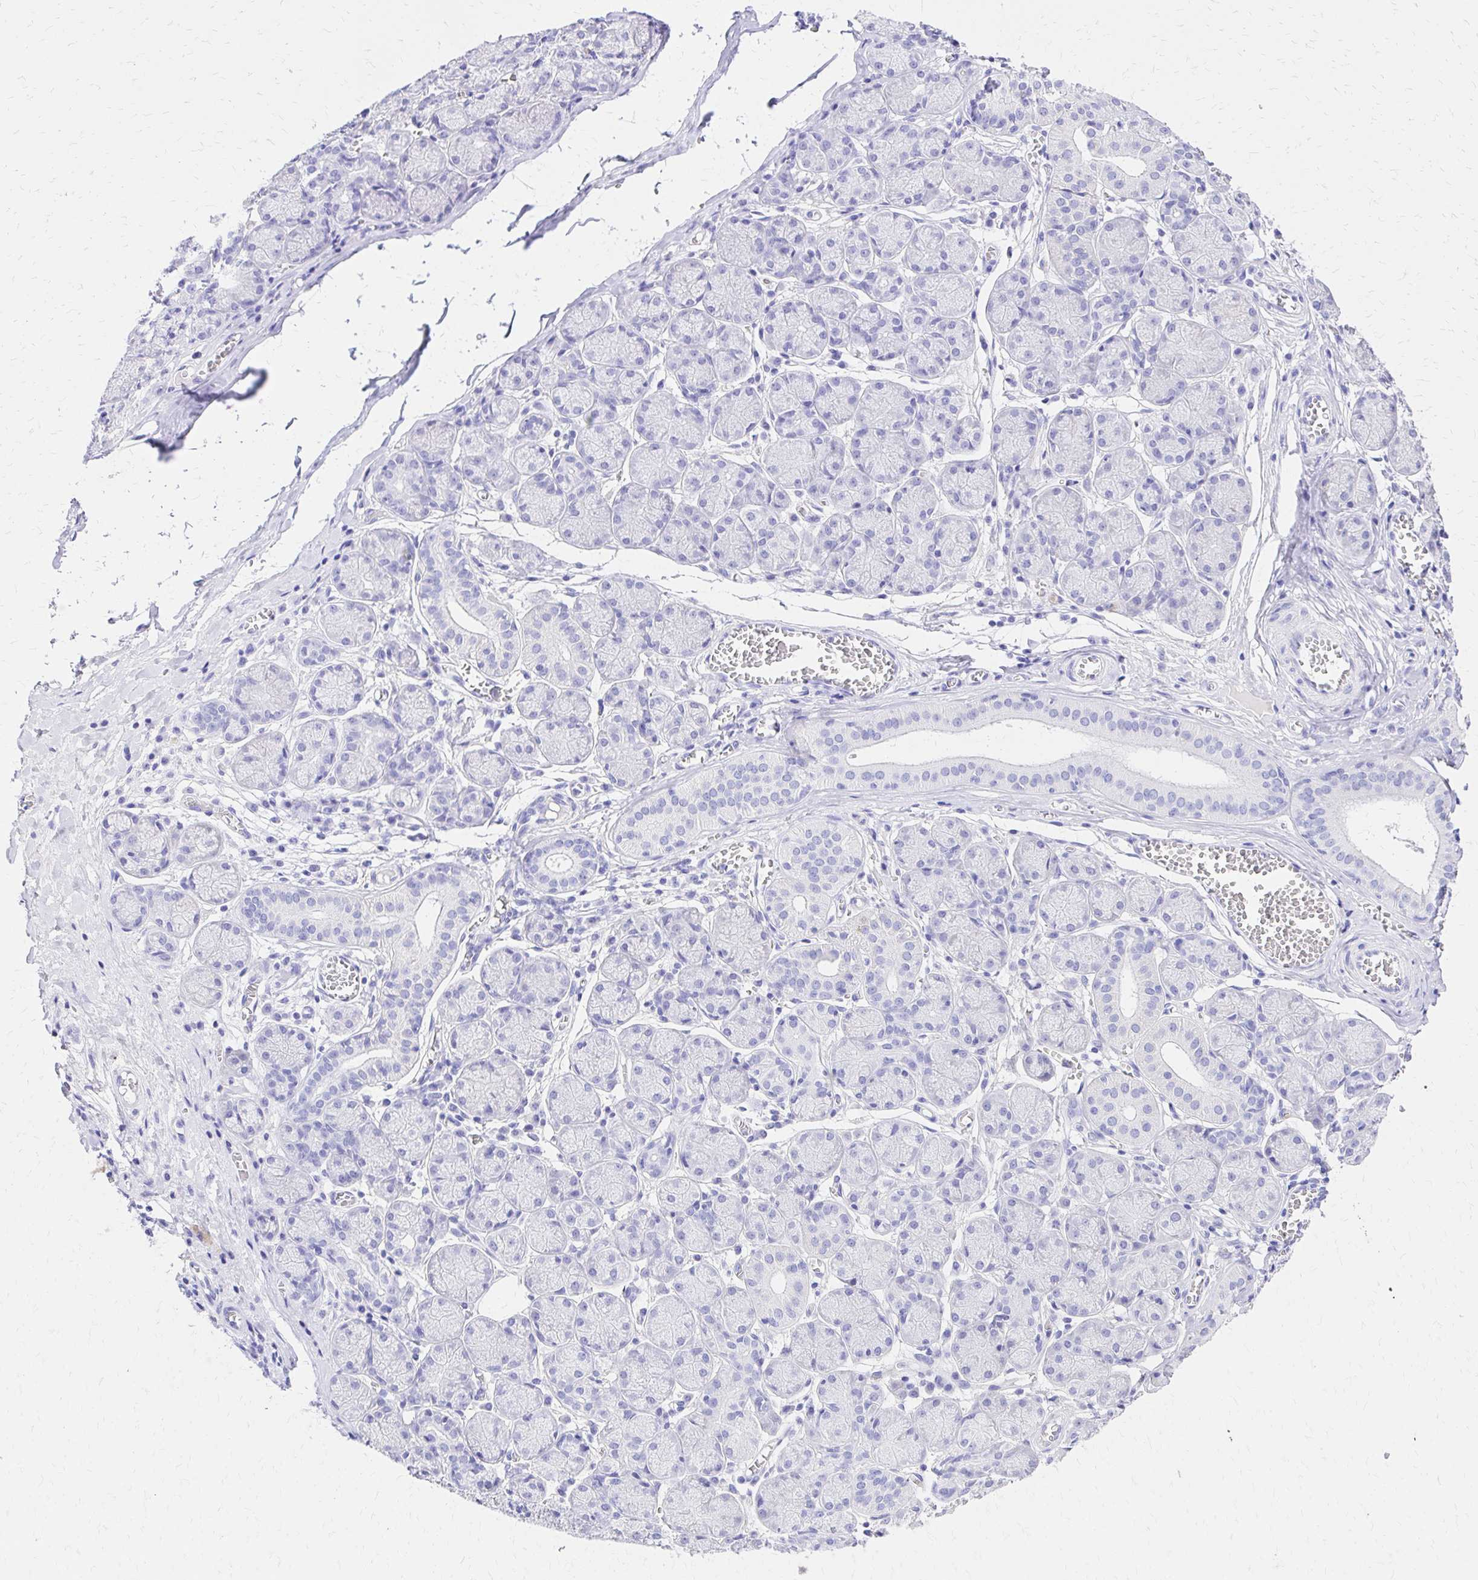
{"staining": {"intensity": "negative", "quantity": "none", "location": "none"}, "tissue": "salivary gland", "cell_type": "Glandular cells", "image_type": "normal", "snomed": [{"axis": "morphology", "description": "Normal tissue, NOS"}, {"axis": "topography", "description": "Salivary gland"}], "caption": "Immunohistochemistry (IHC) histopathology image of unremarkable salivary gland: human salivary gland stained with DAB displays no significant protein expression in glandular cells.", "gene": "S100G", "patient": {"sex": "female", "age": 24}}